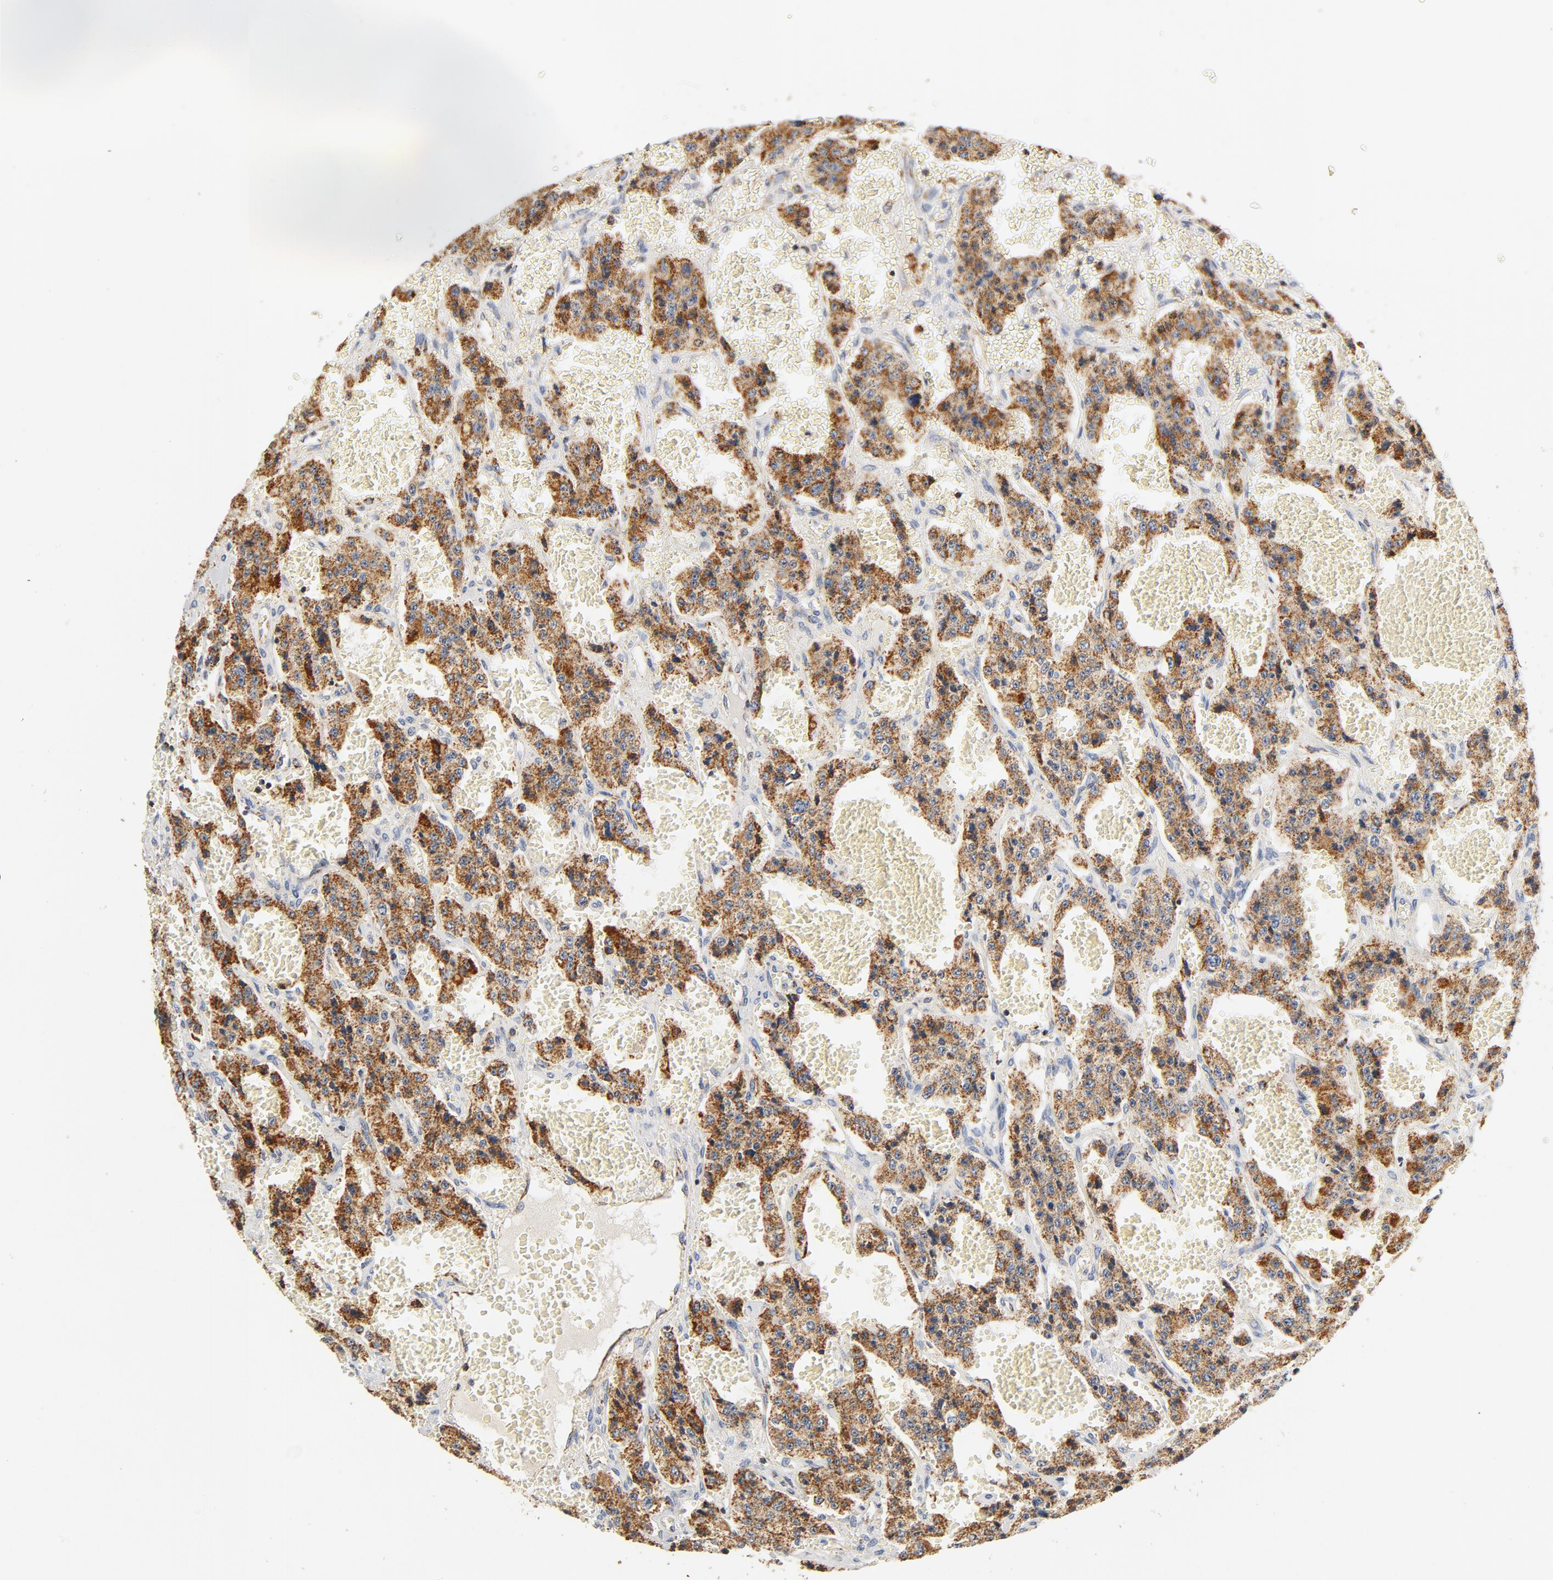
{"staining": {"intensity": "moderate", "quantity": ">75%", "location": "cytoplasmic/membranous"}, "tissue": "carcinoid", "cell_type": "Tumor cells", "image_type": "cancer", "snomed": [{"axis": "morphology", "description": "Carcinoid, malignant, NOS"}, {"axis": "topography", "description": "Small intestine"}], "caption": "IHC of carcinoid (malignant) exhibits medium levels of moderate cytoplasmic/membranous positivity in approximately >75% of tumor cells.", "gene": "COX4I1", "patient": {"sex": "male", "age": 52}}